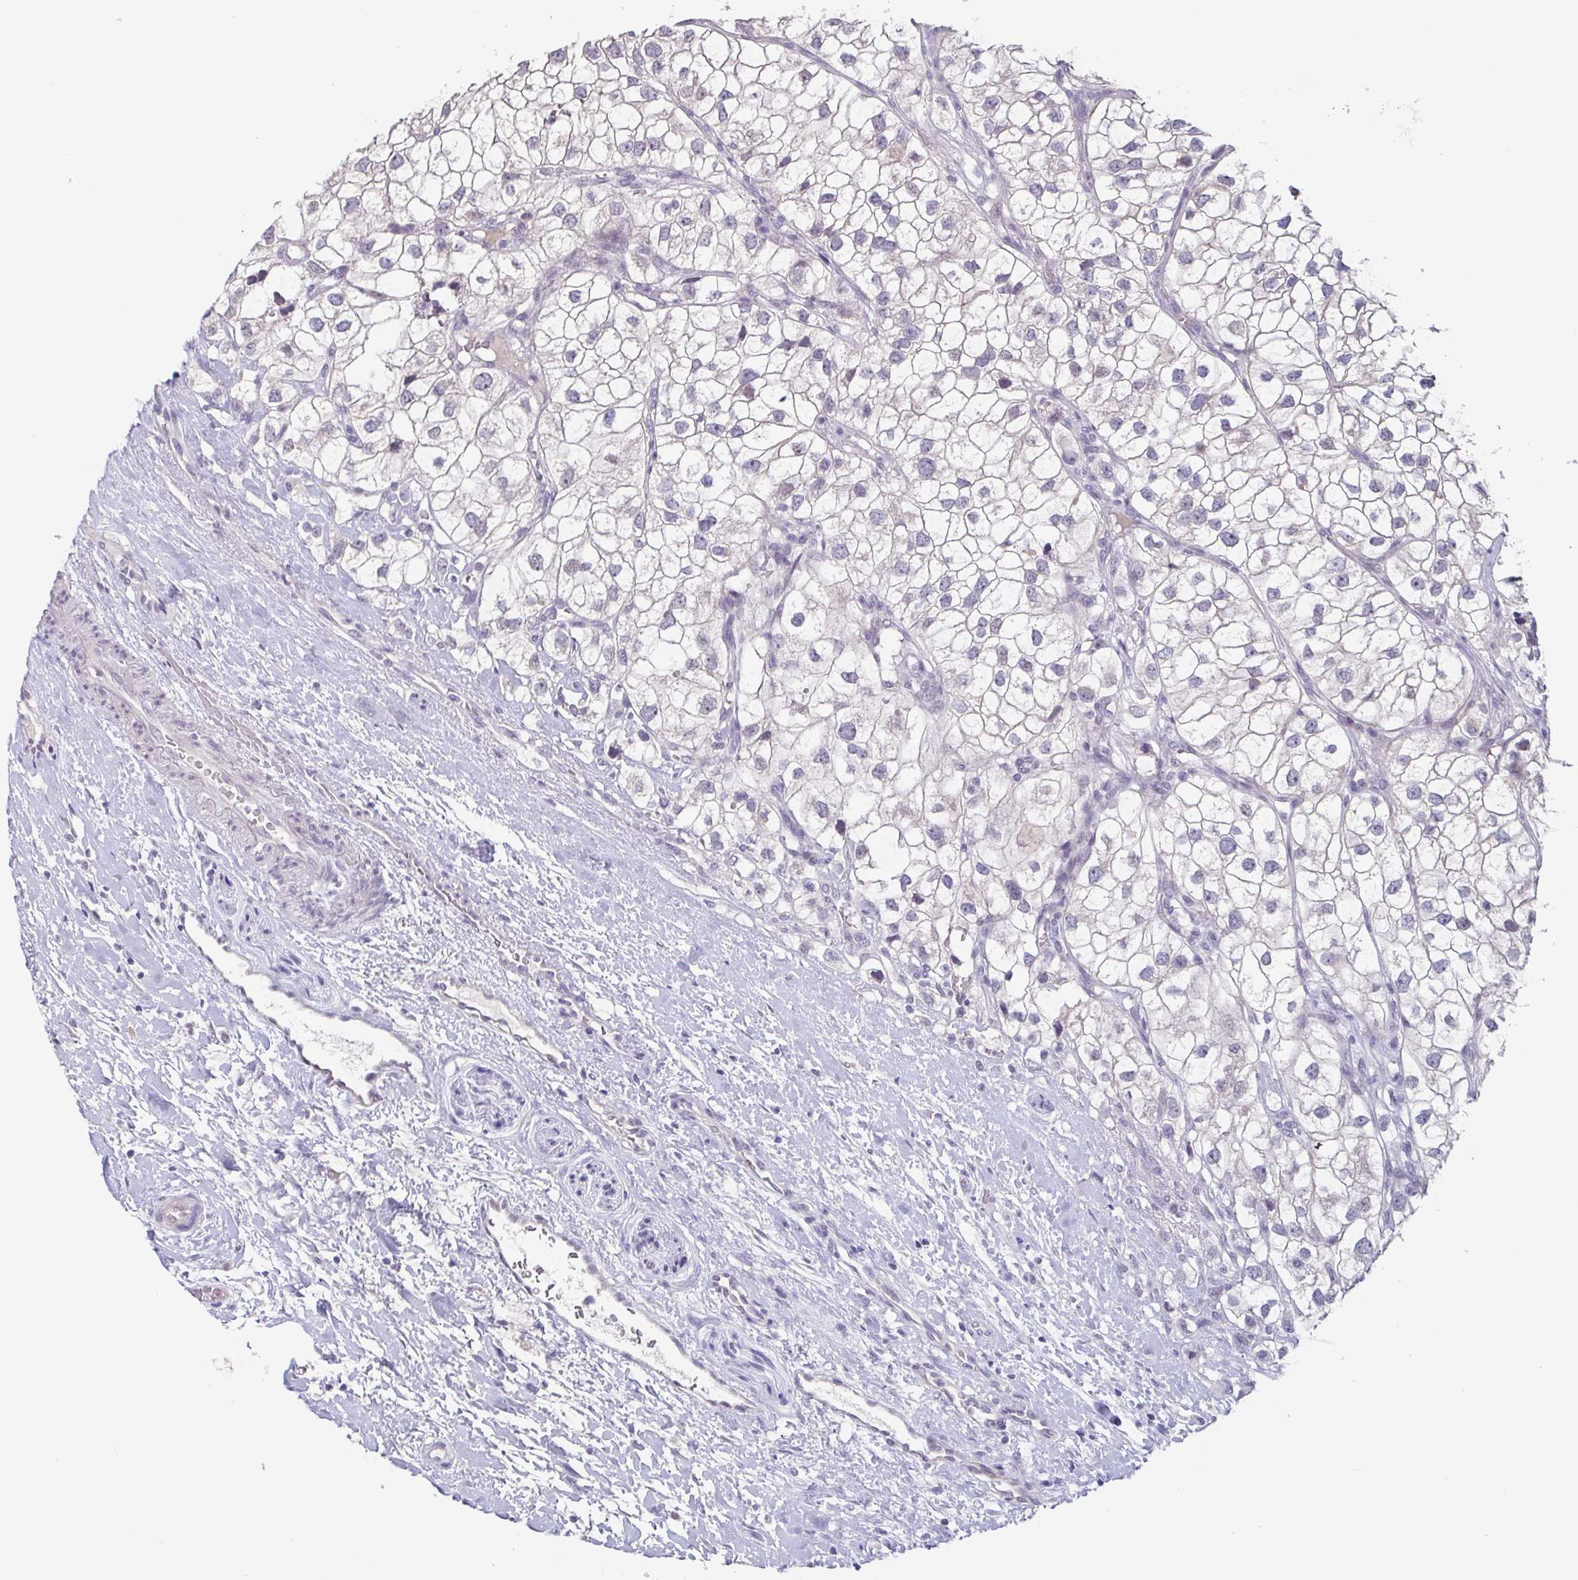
{"staining": {"intensity": "negative", "quantity": "none", "location": "none"}, "tissue": "renal cancer", "cell_type": "Tumor cells", "image_type": "cancer", "snomed": [{"axis": "morphology", "description": "Adenocarcinoma, NOS"}, {"axis": "topography", "description": "Kidney"}], "caption": "The image shows no significant expression in tumor cells of renal cancer.", "gene": "GHRL", "patient": {"sex": "male", "age": 59}}